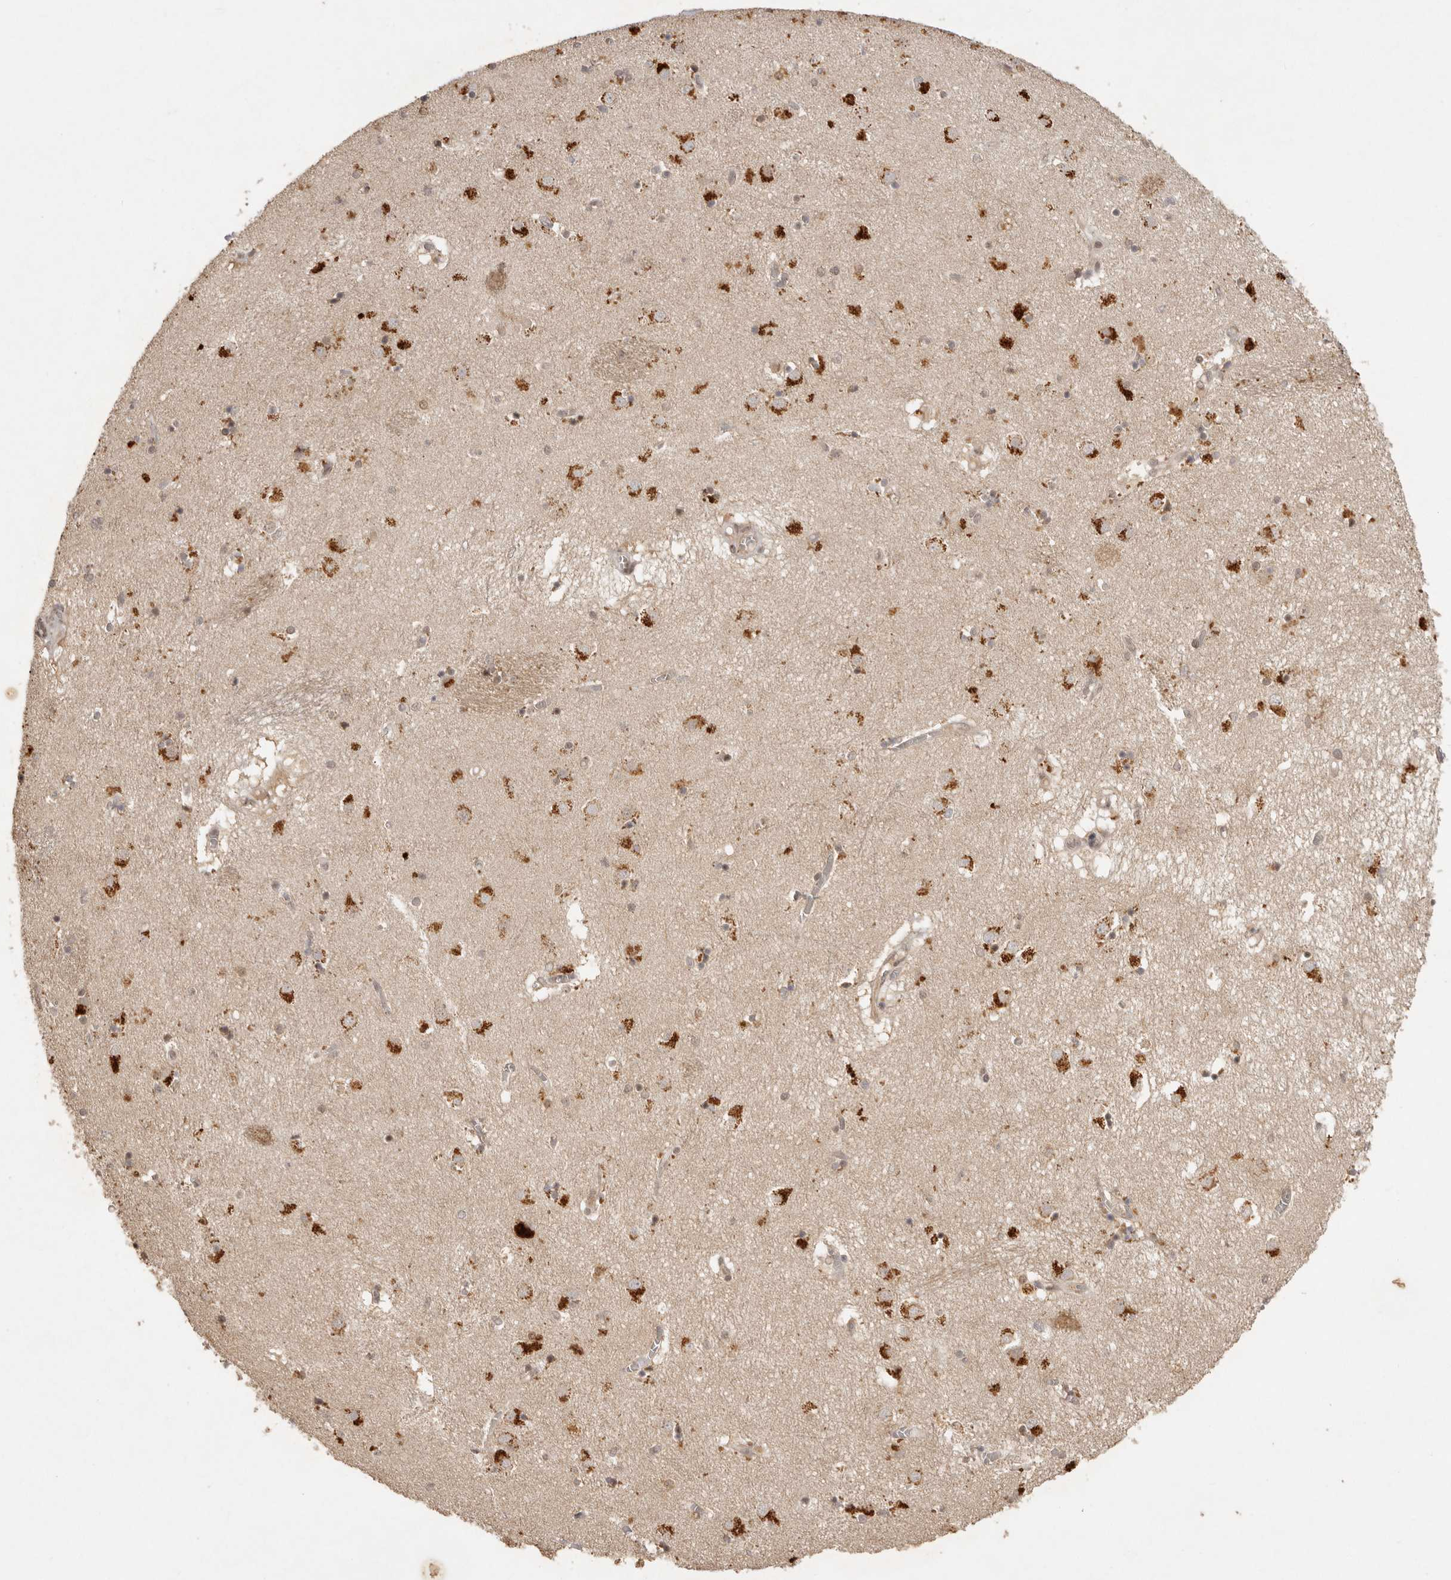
{"staining": {"intensity": "weak", "quantity": "25%-75%", "location": "cytoplasmic/membranous,nuclear"}, "tissue": "caudate", "cell_type": "Glial cells", "image_type": "normal", "snomed": [{"axis": "morphology", "description": "Normal tissue, NOS"}, {"axis": "topography", "description": "Lateral ventricle wall"}], "caption": "Caudate stained for a protein (brown) displays weak cytoplasmic/membranous,nuclear positive expression in approximately 25%-75% of glial cells.", "gene": "LRRC75A", "patient": {"sex": "male", "age": 70}}